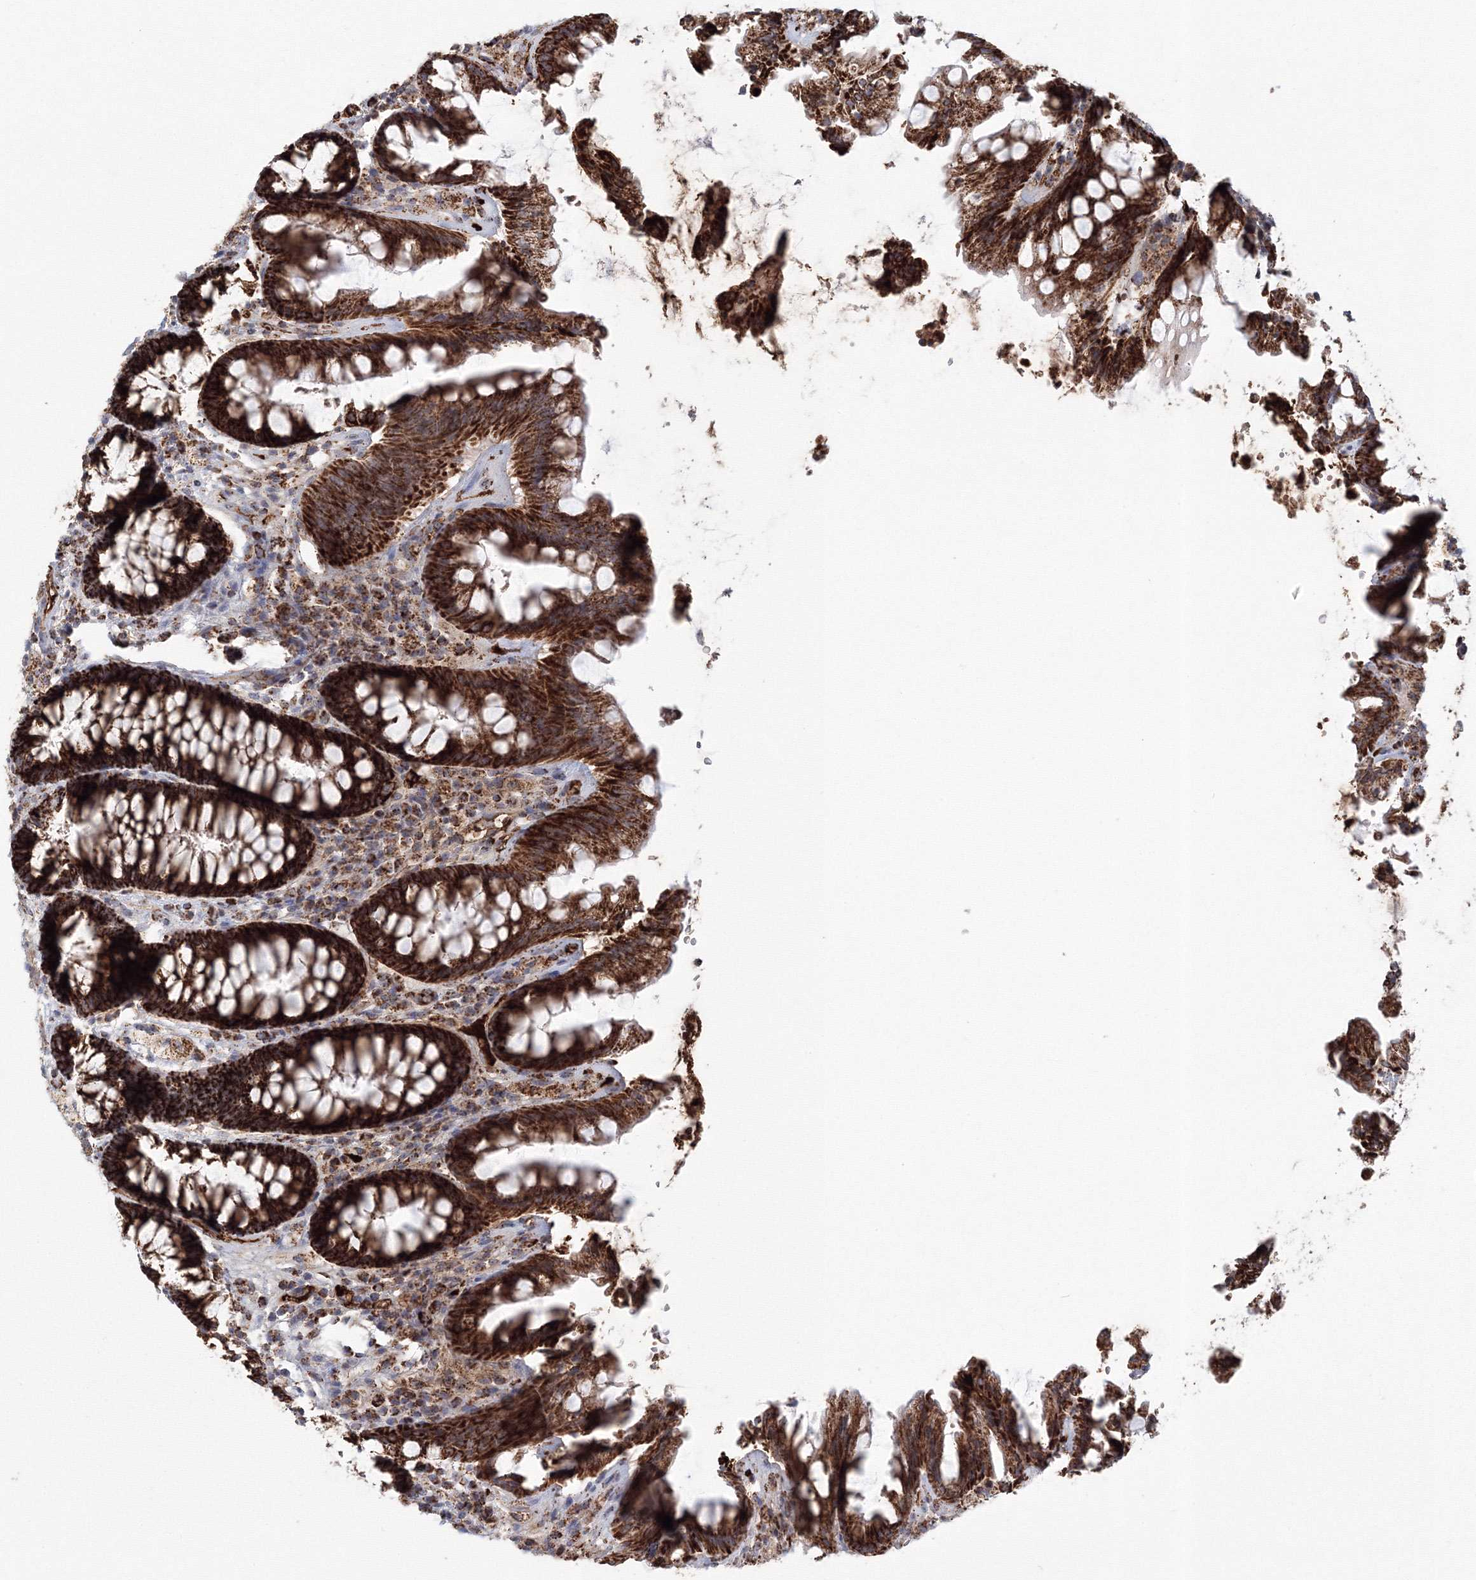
{"staining": {"intensity": "strong", "quantity": ">75%", "location": "cytoplasmic/membranous"}, "tissue": "rectum", "cell_type": "Glandular cells", "image_type": "normal", "snomed": [{"axis": "morphology", "description": "Normal tissue, NOS"}, {"axis": "topography", "description": "Rectum"}], "caption": "Protein staining exhibits strong cytoplasmic/membranous staining in approximately >75% of glandular cells in unremarkable rectum.", "gene": "GRPEL1", "patient": {"sex": "female", "age": 46}}